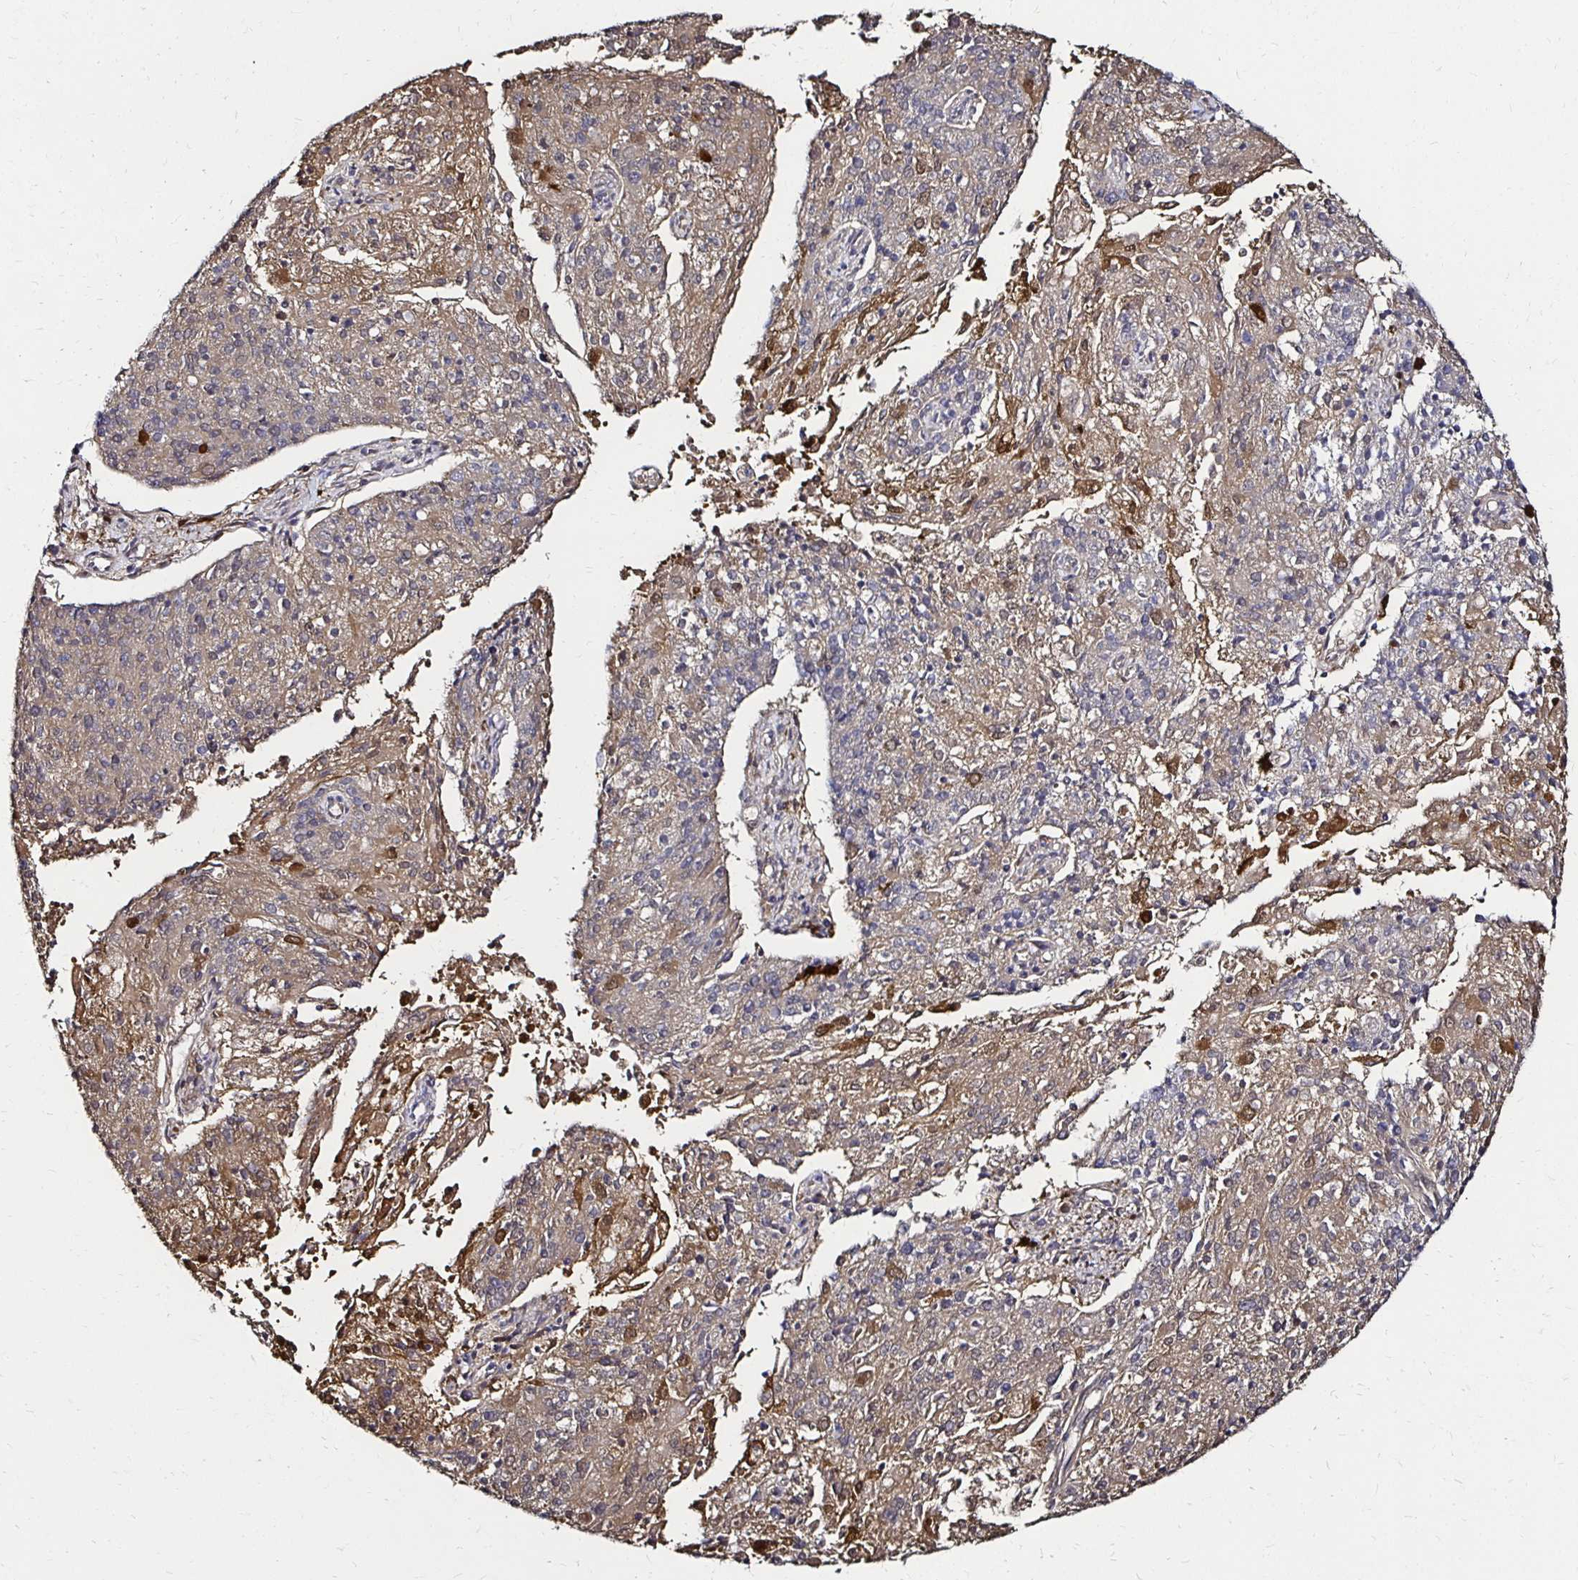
{"staining": {"intensity": "weak", "quantity": "<25%", "location": "cytoplasmic/membranous"}, "tissue": "endometrial cancer", "cell_type": "Tumor cells", "image_type": "cancer", "snomed": [{"axis": "morphology", "description": "Adenocarcinoma, NOS"}, {"axis": "topography", "description": "Endometrium"}], "caption": "Human endometrial cancer stained for a protein using immunohistochemistry (IHC) reveals no staining in tumor cells.", "gene": "TXN", "patient": {"sex": "female", "age": 82}}